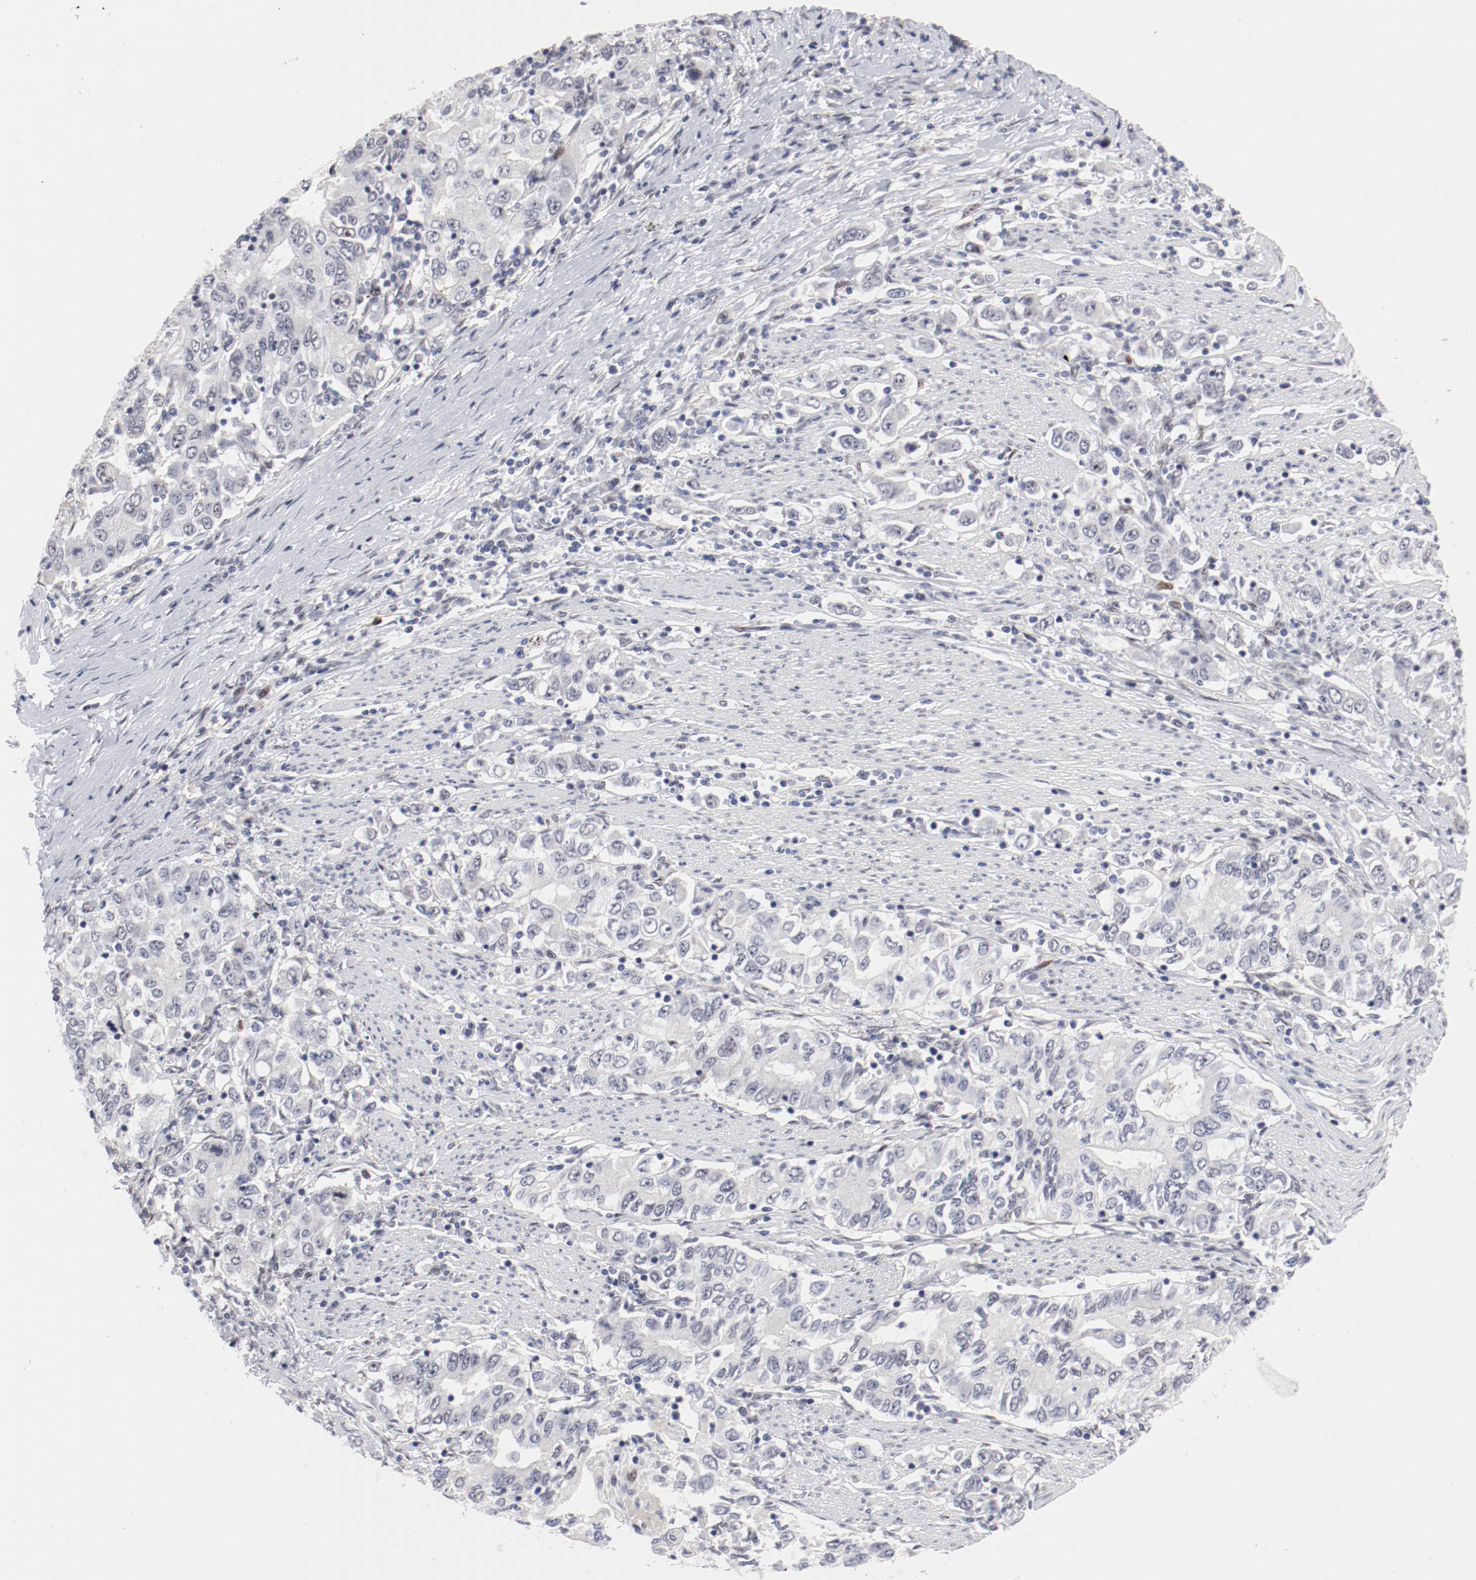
{"staining": {"intensity": "negative", "quantity": "none", "location": "none"}, "tissue": "stomach cancer", "cell_type": "Tumor cells", "image_type": "cancer", "snomed": [{"axis": "morphology", "description": "Adenocarcinoma, NOS"}, {"axis": "topography", "description": "Stomach, lower"}], "caption": "Immunohistochemistry of human stomach cancer displays no positivity in tumor cells.", "gene": "FSCB", "patient": {"sex": "female", "age": 72}}